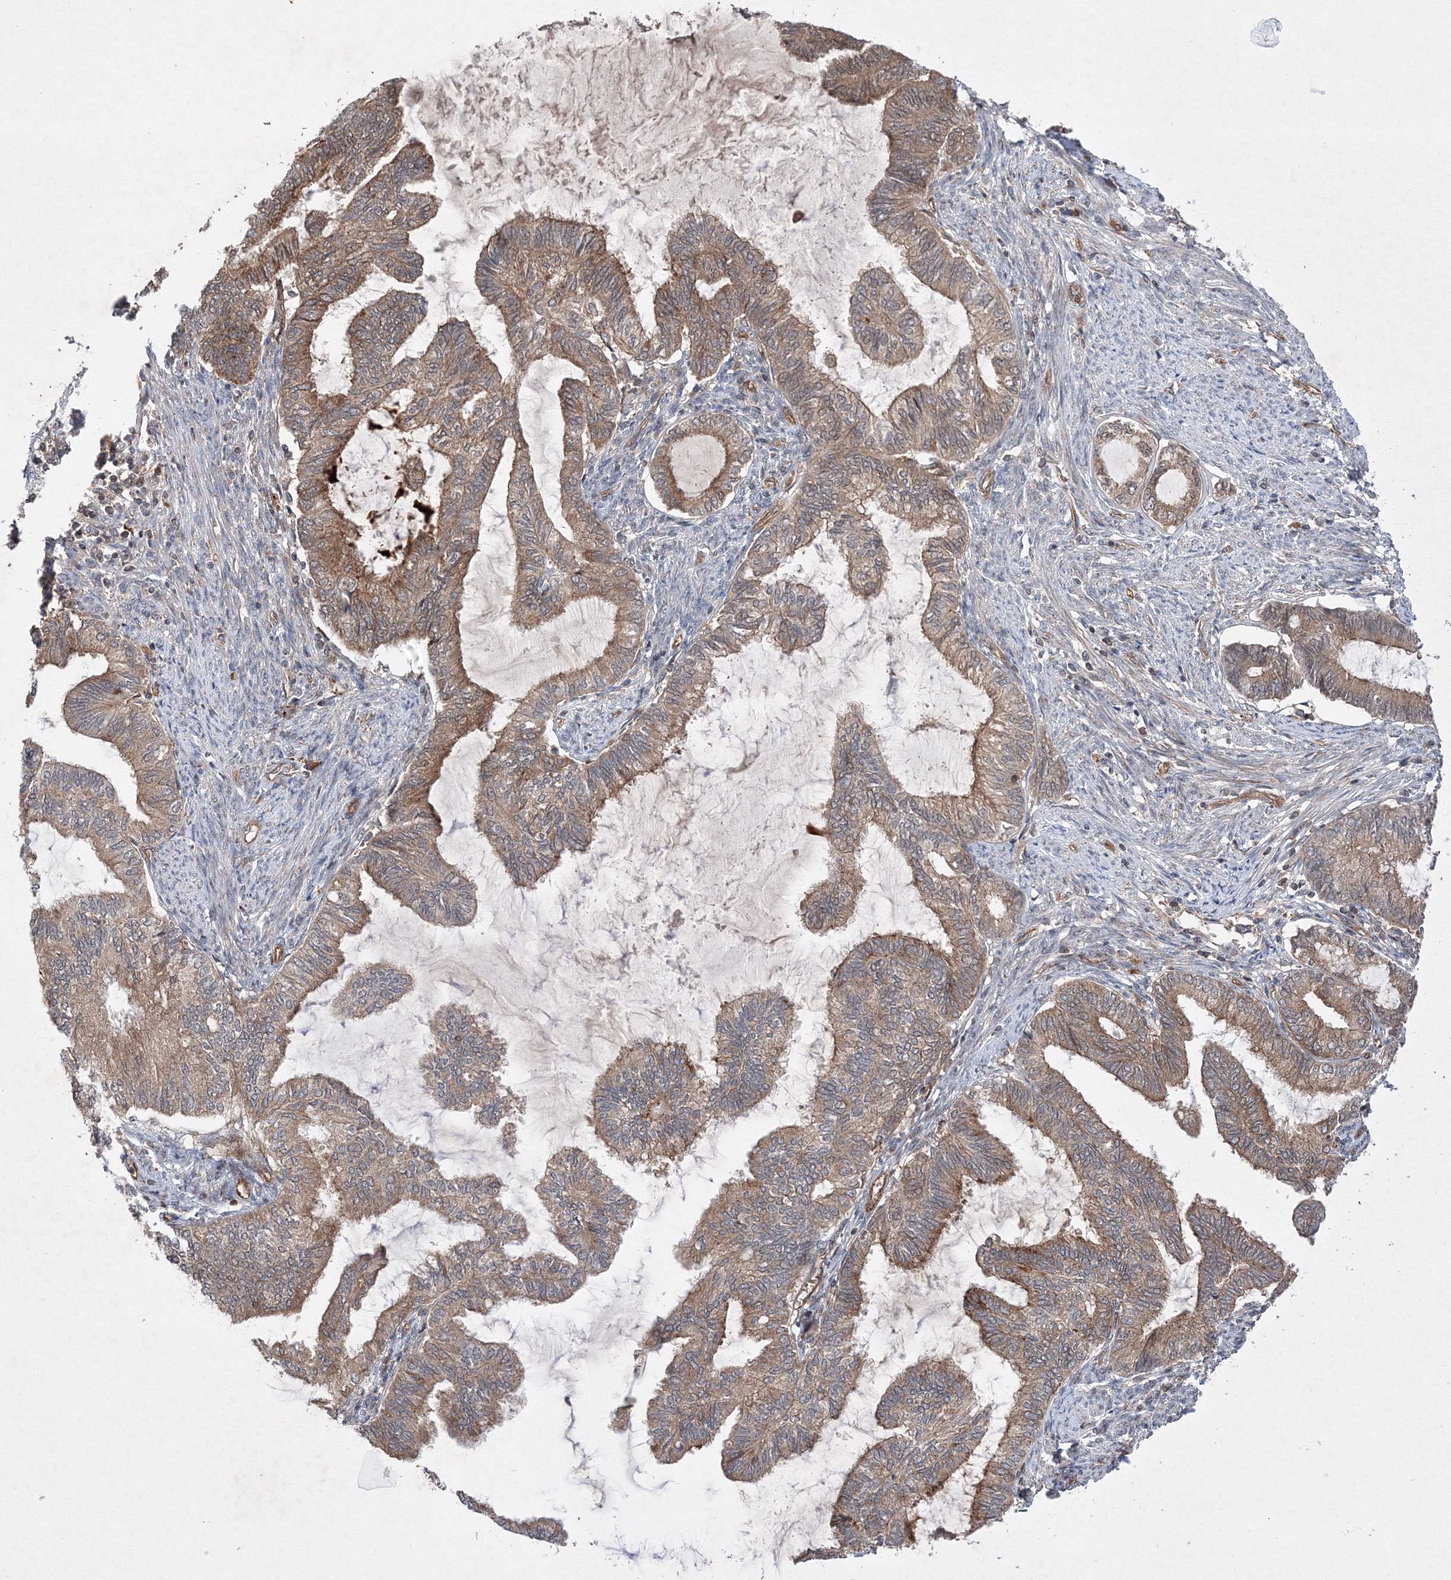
{"staining": {"intensity": "moderate", "quantity": ">75%", "location": "cytoplasmic/membranous"}, "tissue": "endometrial cancer", "cell_type": "Tumor cells", "image_type": "cancer", "snomed": [{"axis": "morphology", "description": "Adenocarcinoma, NOS"}, {"axis": "topography", "description": "Endometrium"}], "caption": "Protein staining shows moderate cytoplasmic/membranous expression in about >75% of tumor cells in adenocarcinoma (endometrial).", "gene": "DCTD", "patient": {"sex": "female", "age": 86}}